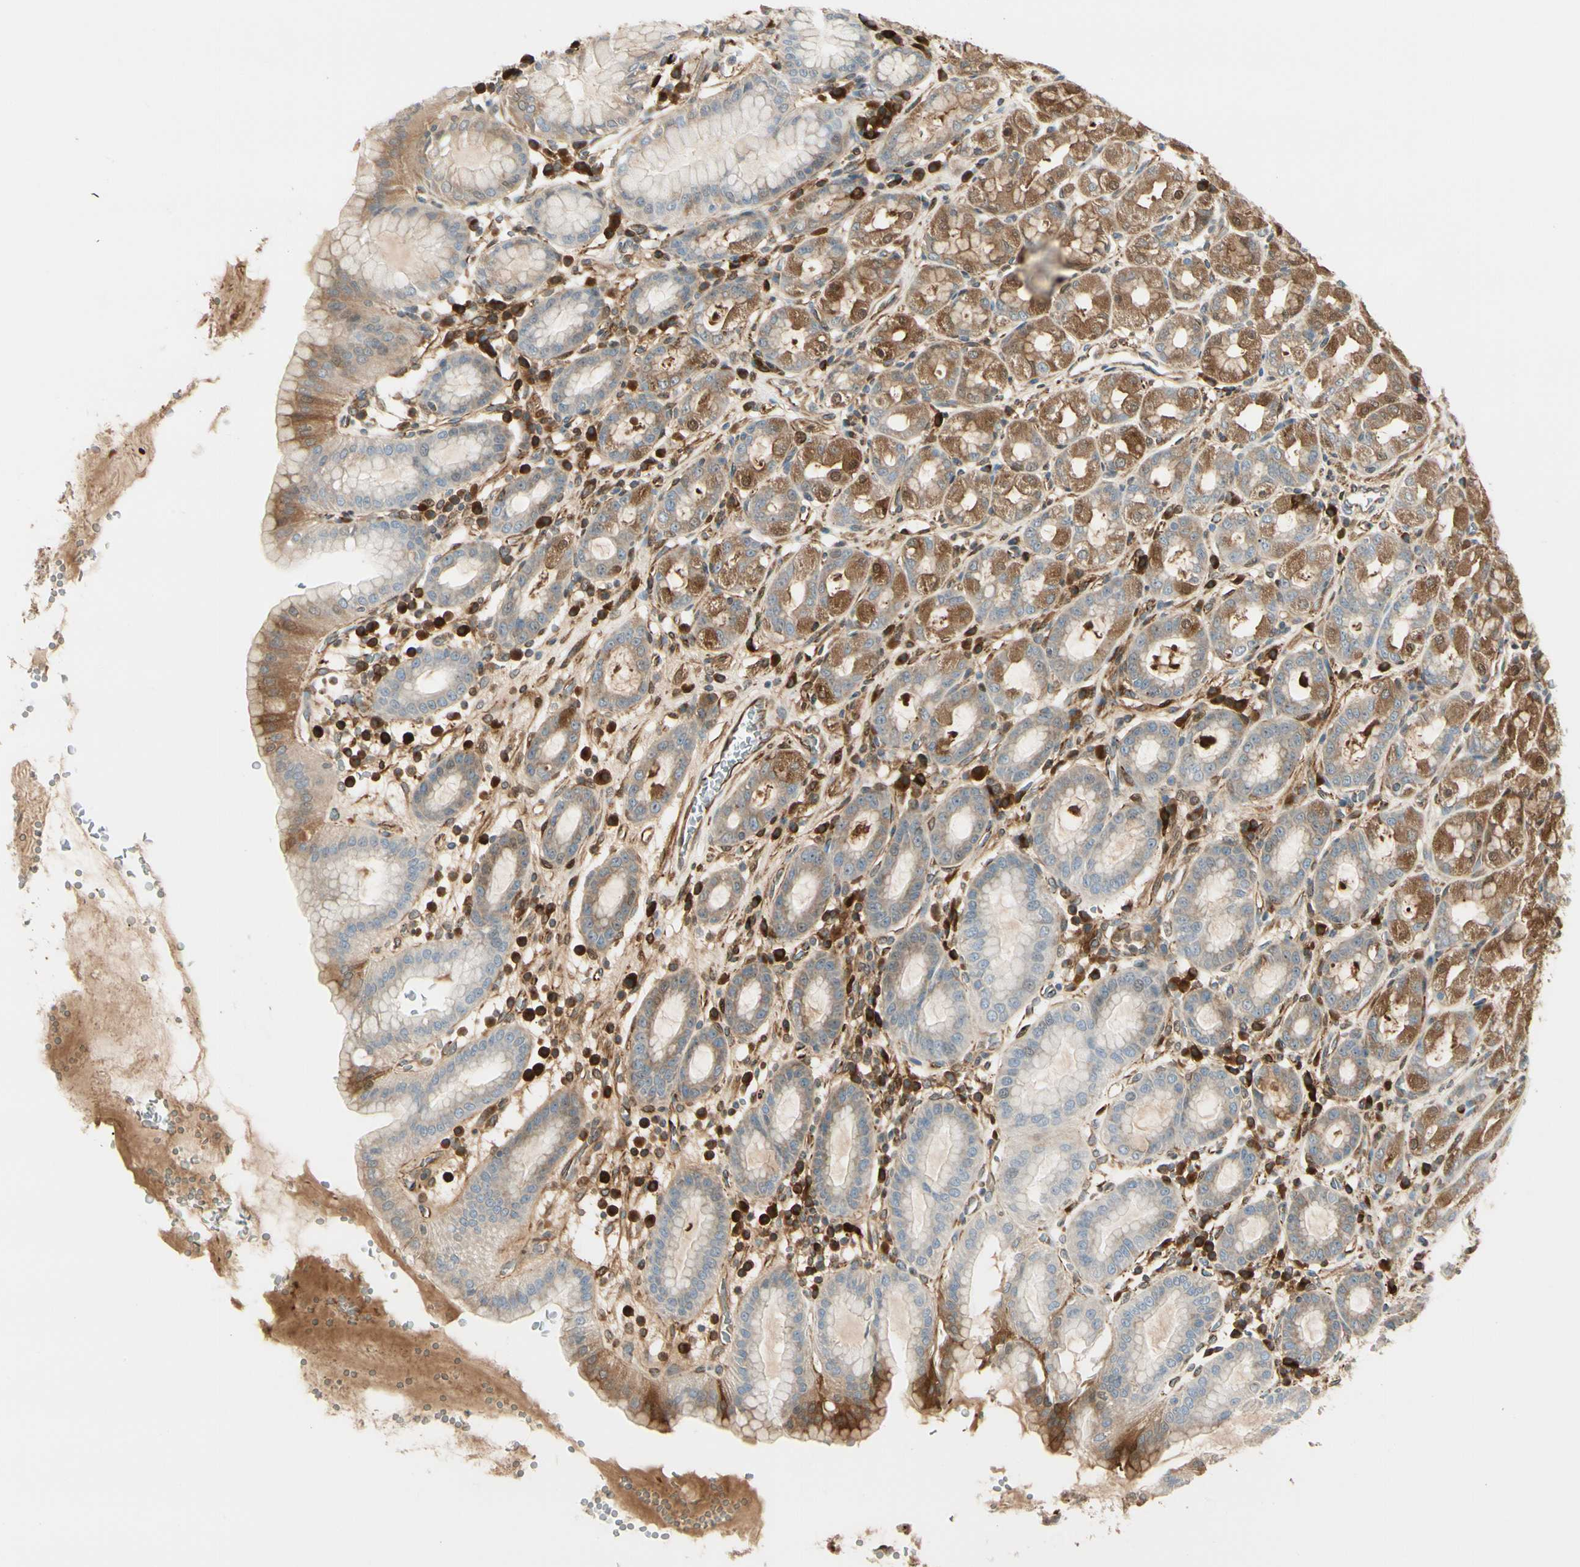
{"staining": {"intensity": "strong", "quantity": "25%-75%", "location": "cytoplasmic/membranous,nuclear"}, "tissue": "stomach", "cell_type": "Glandular cells", "image_type": "normal", "snomed": [{"axis": "morphology", "description": "Normal tissue, NOS"}, {"axis": "topography", "description": "Stomach, upper"}], "caption": "Glandular cells reveal strong cytoplasmic/membranous,nuclear expression in approximately 25%-75% of cells in benign stomach. (DAB (3,3'-diaminobenzidine) IHC, brown staining for protein, blue staining for nuclei).", "gene": "FTH1", "patient": {"sex": "male", "age": 68}}